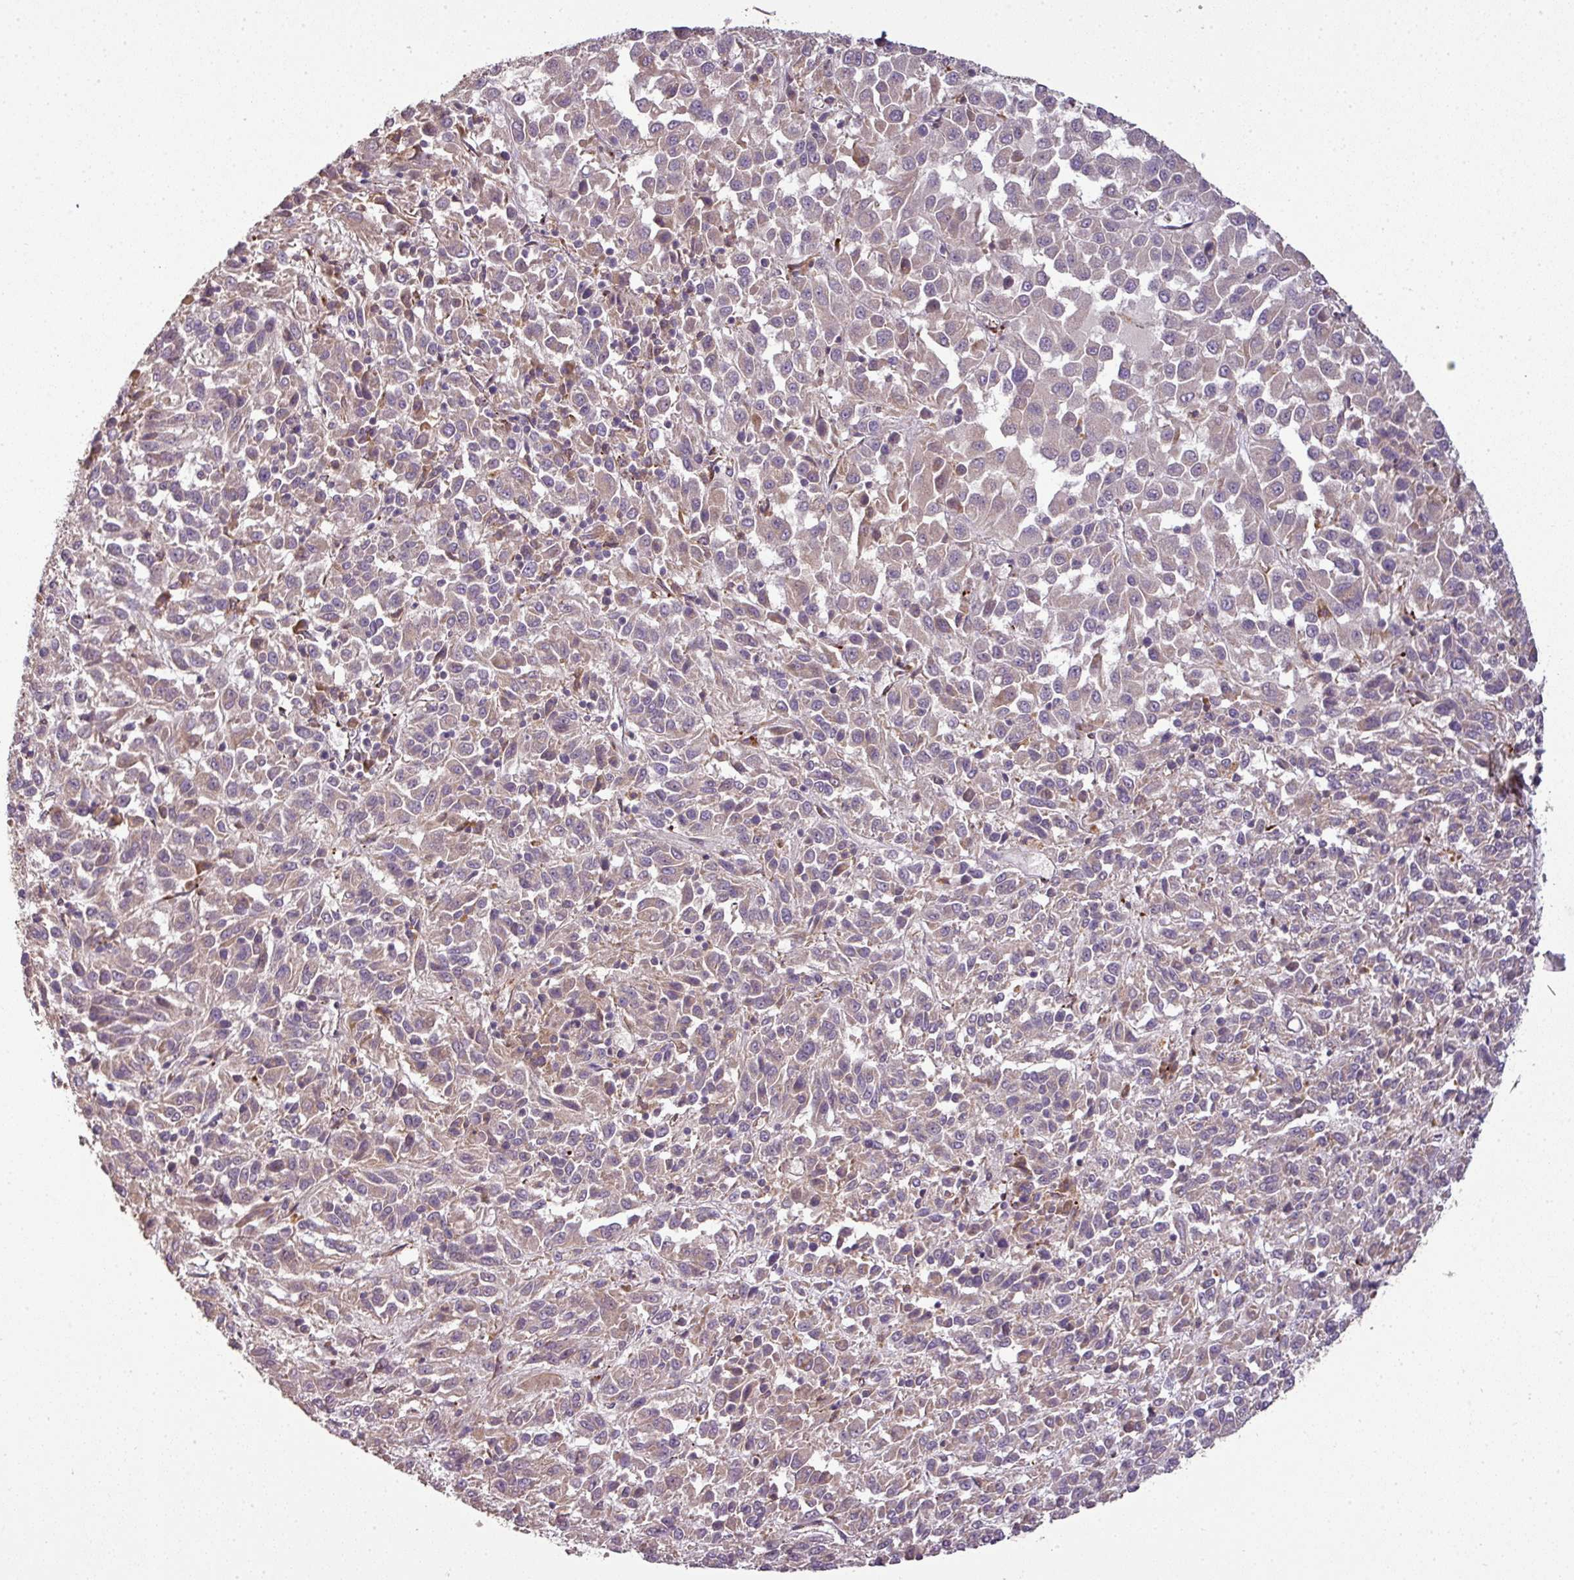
{"staining": {"intensity": "weak", "quantity": "<25%", "location": "cytoplasmic/membranous"}, "tissue": "melanoma", "cell_type": "Tumor cells", "image_type": "cancer", "snomed": [{"axis": "morphology", "description": "Malignant melanoma, Metastatic site"}, {"axis": "topography", "description": "Lung"}], "caption": "IHC of human melanoma reveals no staining in tumor cells.", "gene": "SPCS3", "patient": {"sex": "male", "age": 64}}